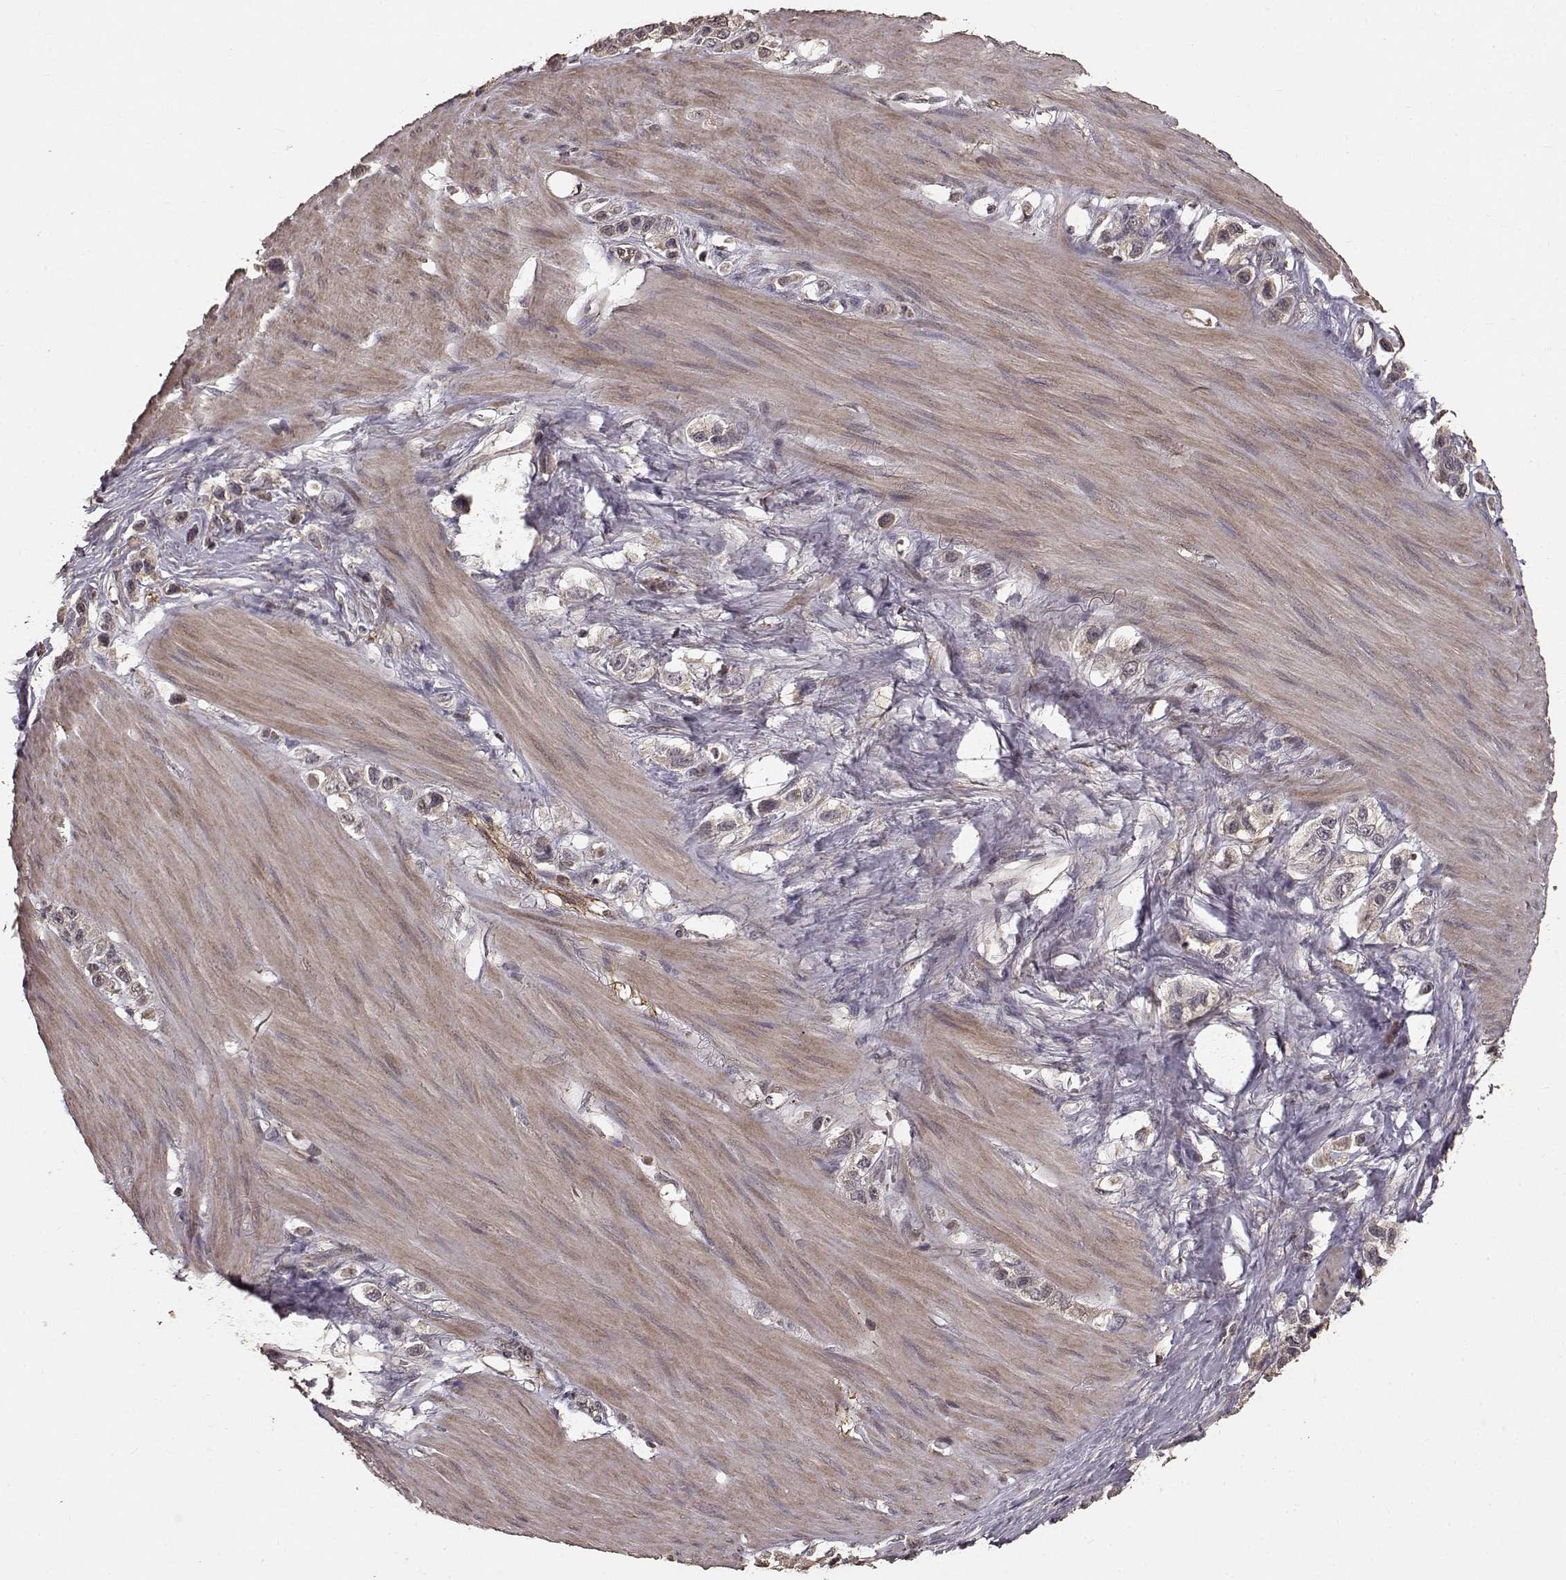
{"staining": {"intensity": "moderate", "quantity": "25%-75%", "location": "cytoplasmic/membranous"}, "tissue": "stomach cancer", "cell_type": "Tumor cells", "image_type": "cancer", "snomed": [{"axis": "morphology", "description": "Normal tissue, NOS"}, {"axis": "morphology", "description": "Adenocarcinoma, NOS"}, {"axis": "morphology", "description": "Adenocarcinoma, High grade"}, {"axis": "topography", "description": "Stomach, upper"}, {"axis": "topography", "description": "Stomach"}], "caption": "Protein expression analysis of adenocarcinoma (high-grade) (stomach) displays moderate cytoplasmic/membranous expression in approximately 25%-75% of tumor cells. (IHC, brightfield microscopy, high magnification).", "gene": "USP15", "patient": {"sex": "female", "age": 65}}